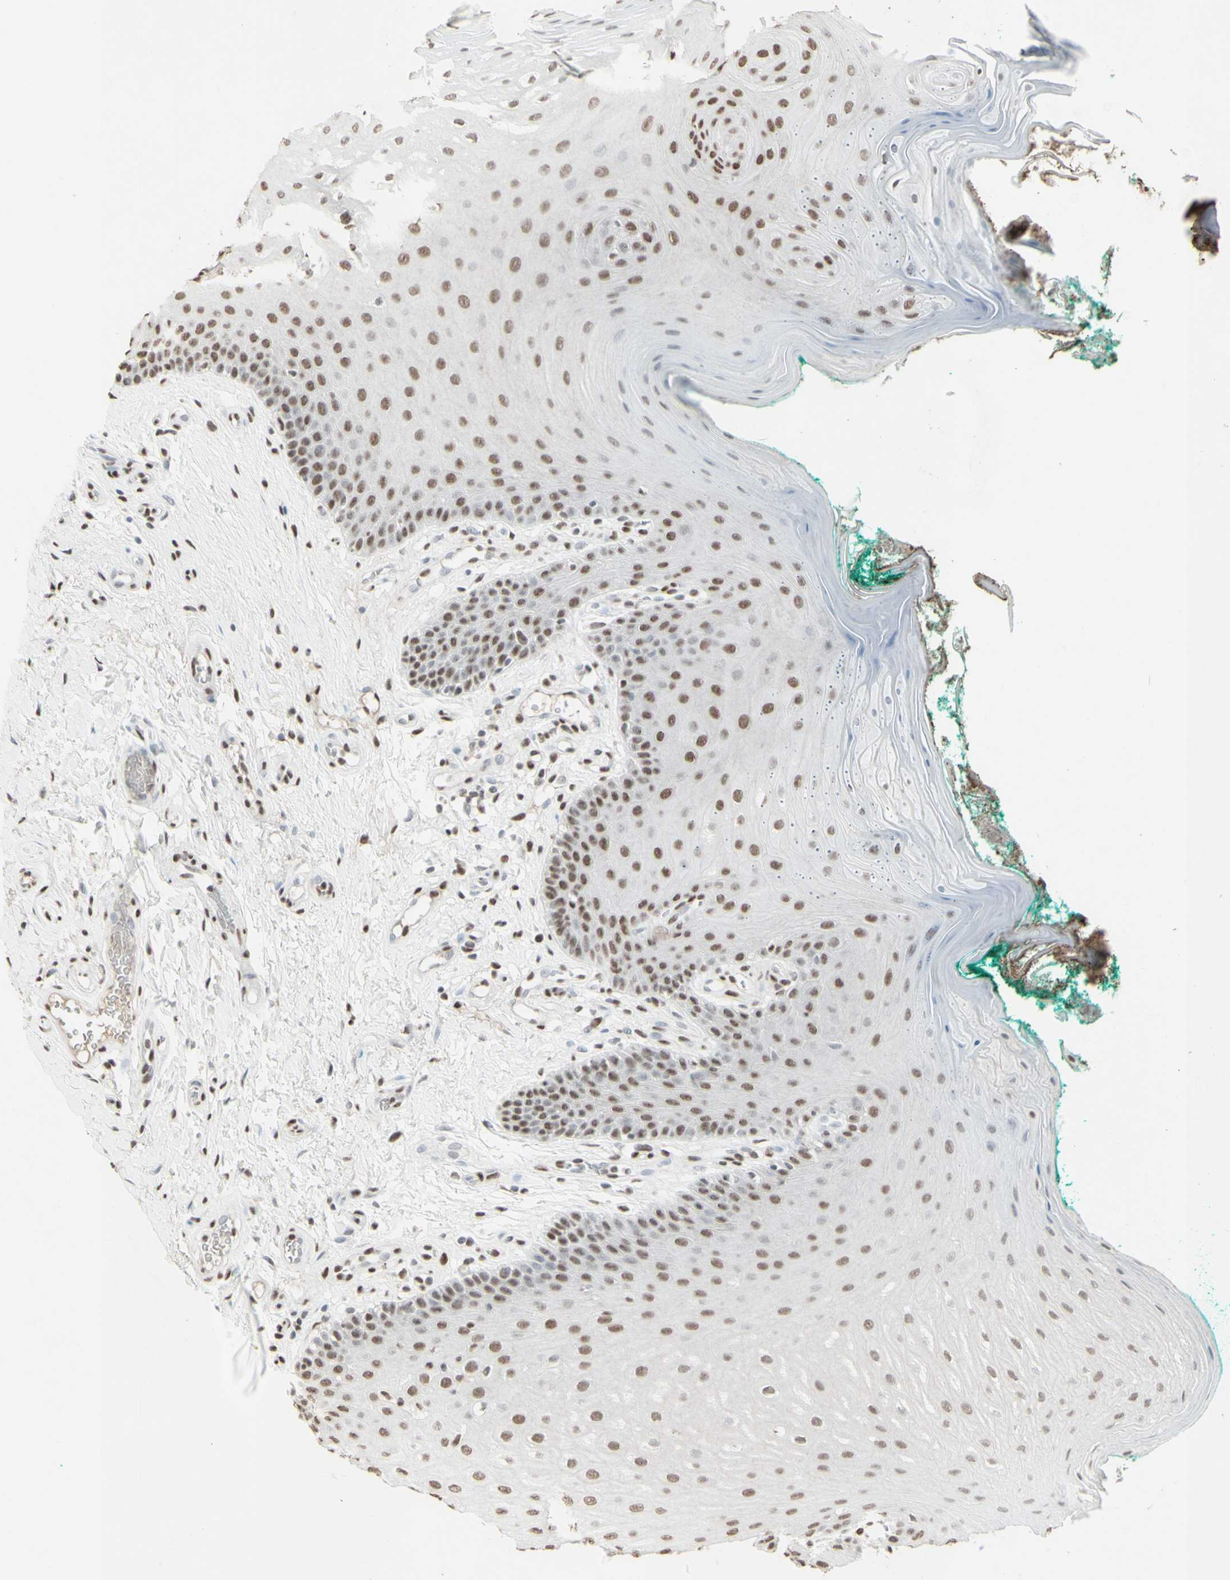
{"staining": {"intensity": "moderate", "quantity": ">75%", "location": "nuclear"}, "tissue": "oral mucosa", "cell_type": "Squamous epithelial cells", "image_type": "normal", "snomed": [{"axis": "morphology", "description": "Normal tissue, NOS"}, {"axis": "topography", "description": "Skeletal muscle"}, {"axis": "topography", "description": "Oral tissue"}], "caption": "A histopathology image showing moderate nuclear positivity in about >75% of squamous epithelial cells in normal oral mucosa, as visualized by brown immunohistochemical staining.", "gene": "TRIM28", "patient": {"sex": "male", "age": 58}}